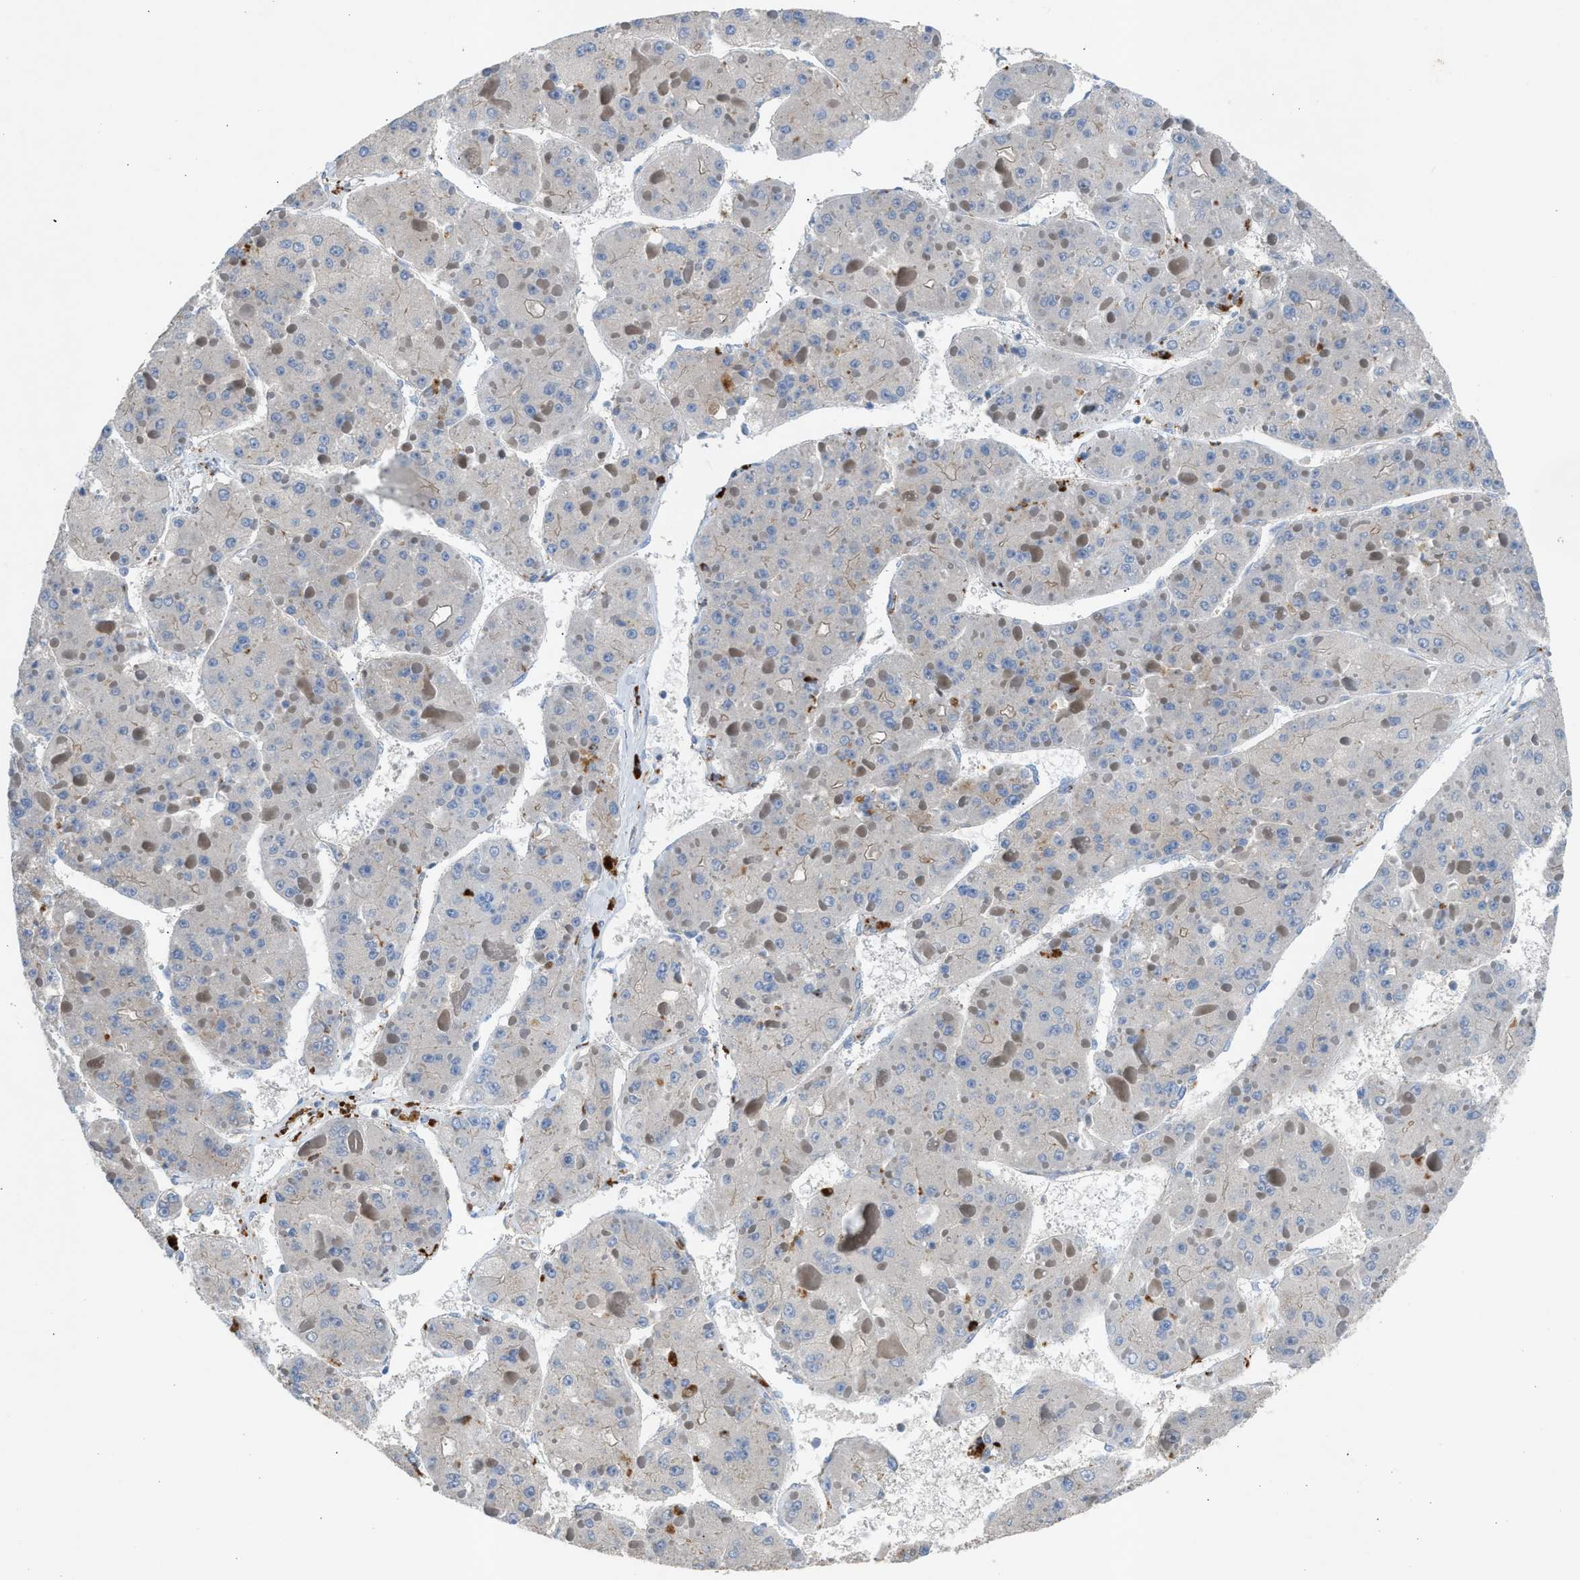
{"staining": {"intensity": "negative", "quantity": "none", "location": "none"}, "tissue": "liver cancer", "cell_type": "Tumor cells", "image_type": "cancer", "snomed": [{"axis": "morphology", "description": "Carcinoma, Hepatocellular, NOS"}, {"axis": "topography", "description": "Liver"}], "caption": "IHC histopathology image of human liver cancer (hepatocellular carcinoma) stained for a protein (brown), which demonstrates no positivity in tumor cells.", "gene": "AOAH", "patient": {"sex": "female", "age": 73}}